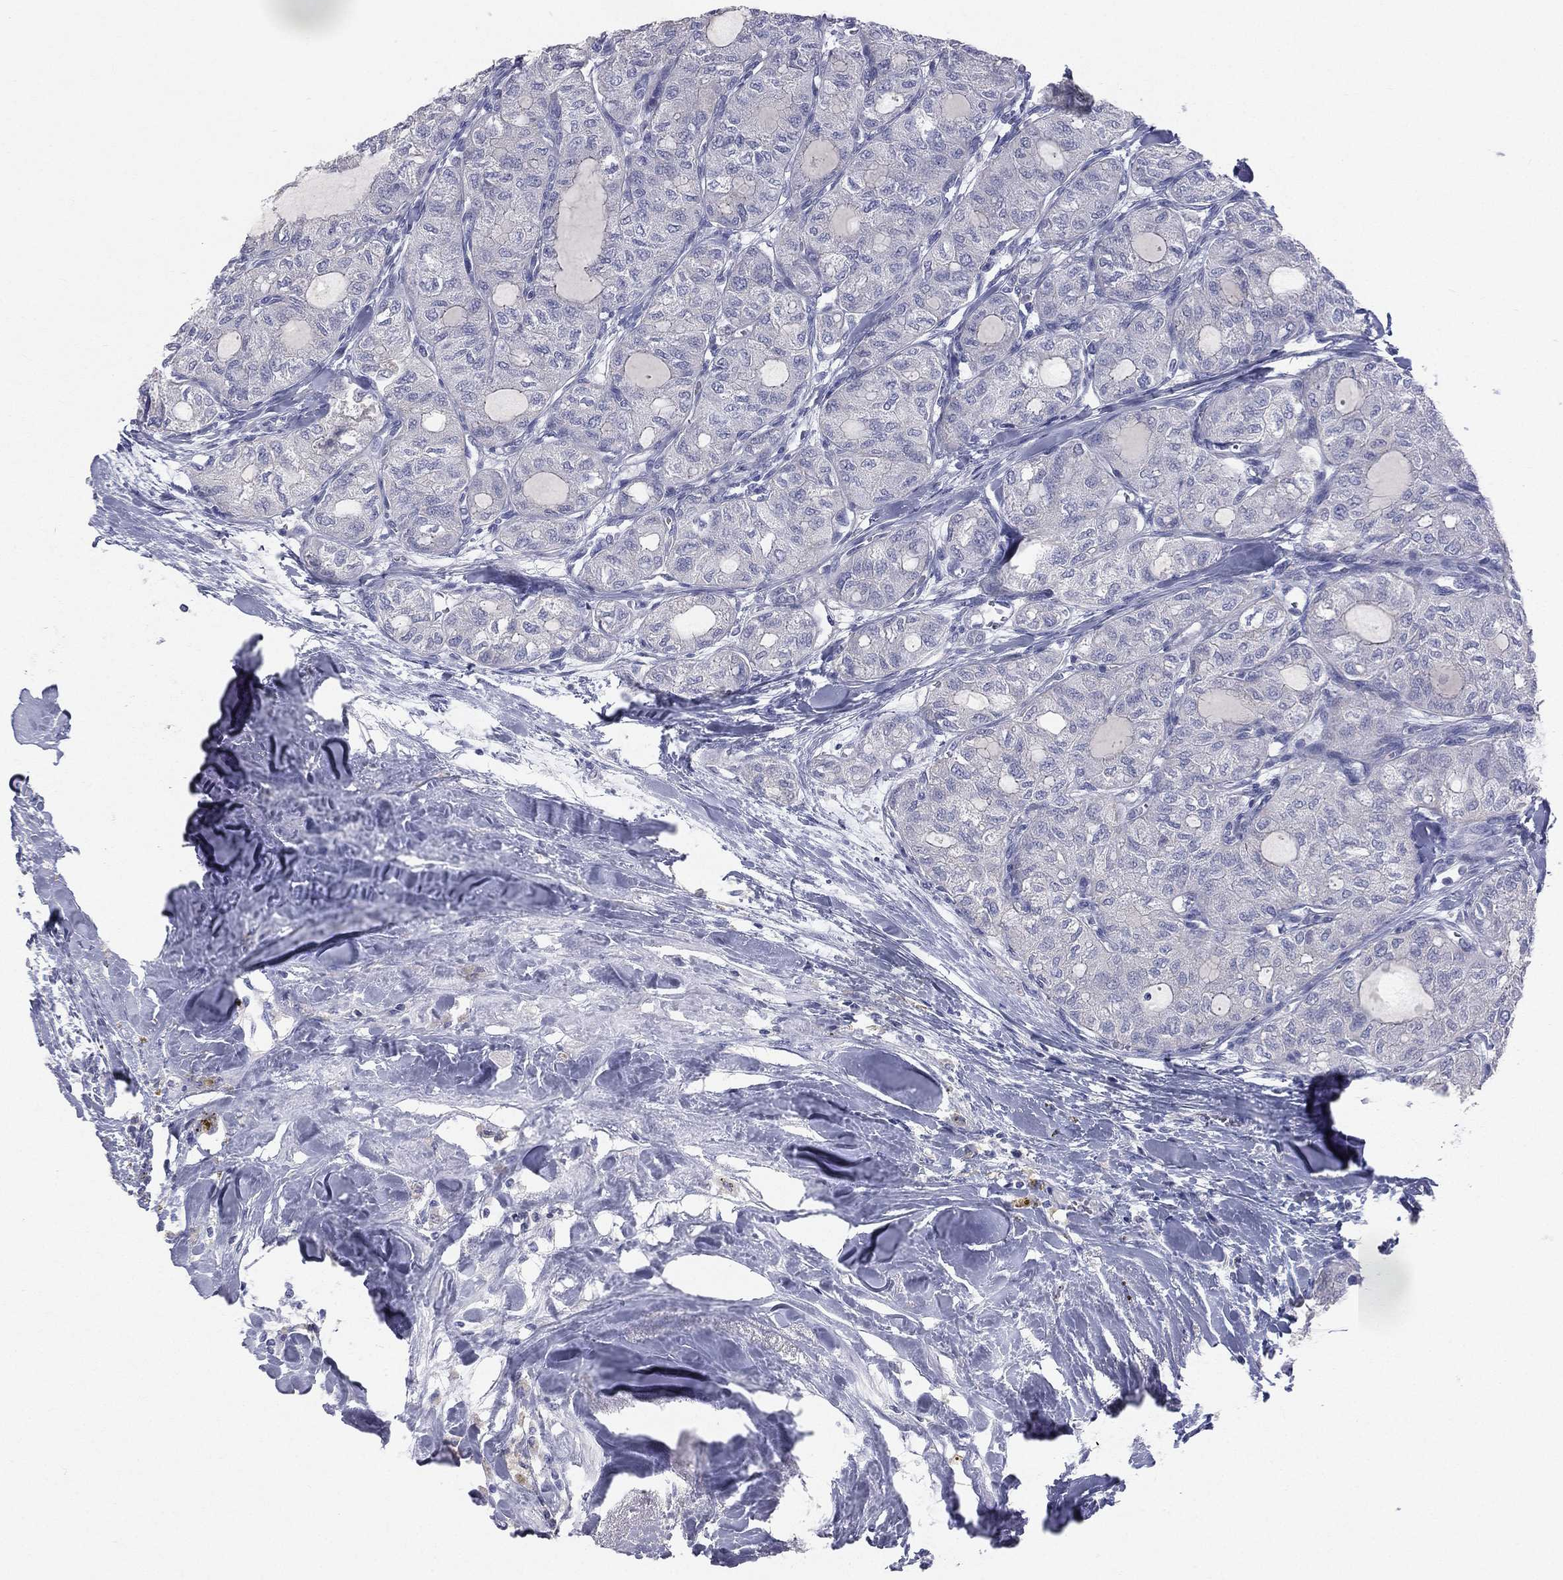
{"staining": {"intensity": "negative", "quantity": "none", "location": "none"}, "tissue": "thyroid cancer", "cell_type": "Tumor cells", "image_type": "cancer", "snomed": [{"axis": "morphology", "description": "Follicular adenoma carcinoma, NOS"}, {"axis": "topography", "description": "Thyroid gland"}], "caption": "Tumor cells show no significant staining in thyroid cancer. (DAB immunohistochemistry with hematoxylin counter stain).", "gene": "STK31", "patient": {"sex": "male", "age": 75}}